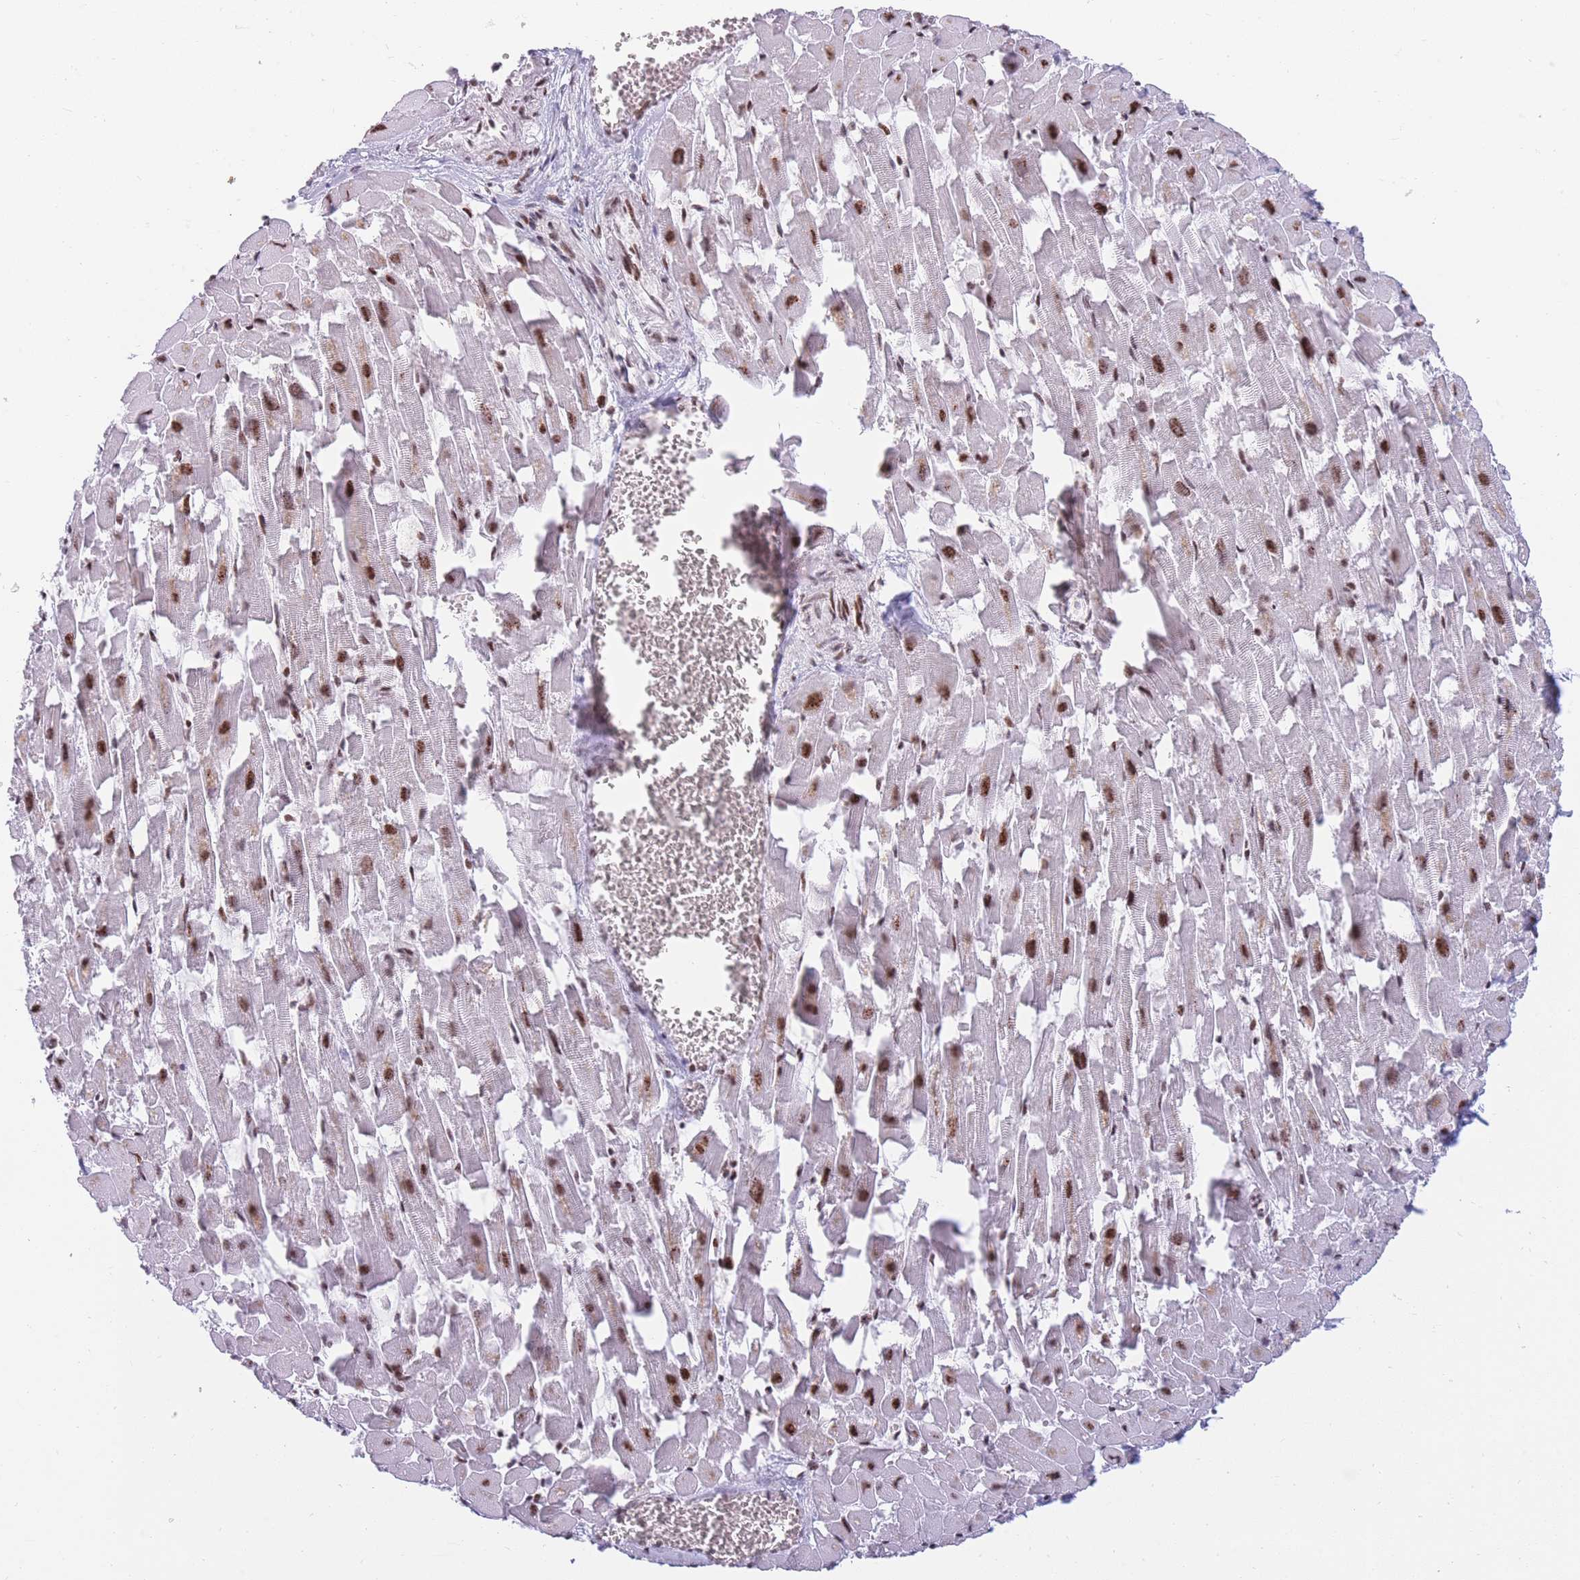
{"staining": {"intensity": "strong", "quantity": ">75%", "location": "nuclear"}, "tissue": "heart muscle", "cell_type": "Cardiomyocytes", "image_type": "normal", "snomed": [{"axis": "morphology", "description": "Normal tissue, NOS"}, {"axis": "topography", "description": "Heart"}], "caption": "Human heart muscle stained with a brown dye displays strong nuclear positive positivity in about >75% of cardiomyocytes.", "gene": "TMEM35B", "patient": {"sex": "female", "age": 64}}